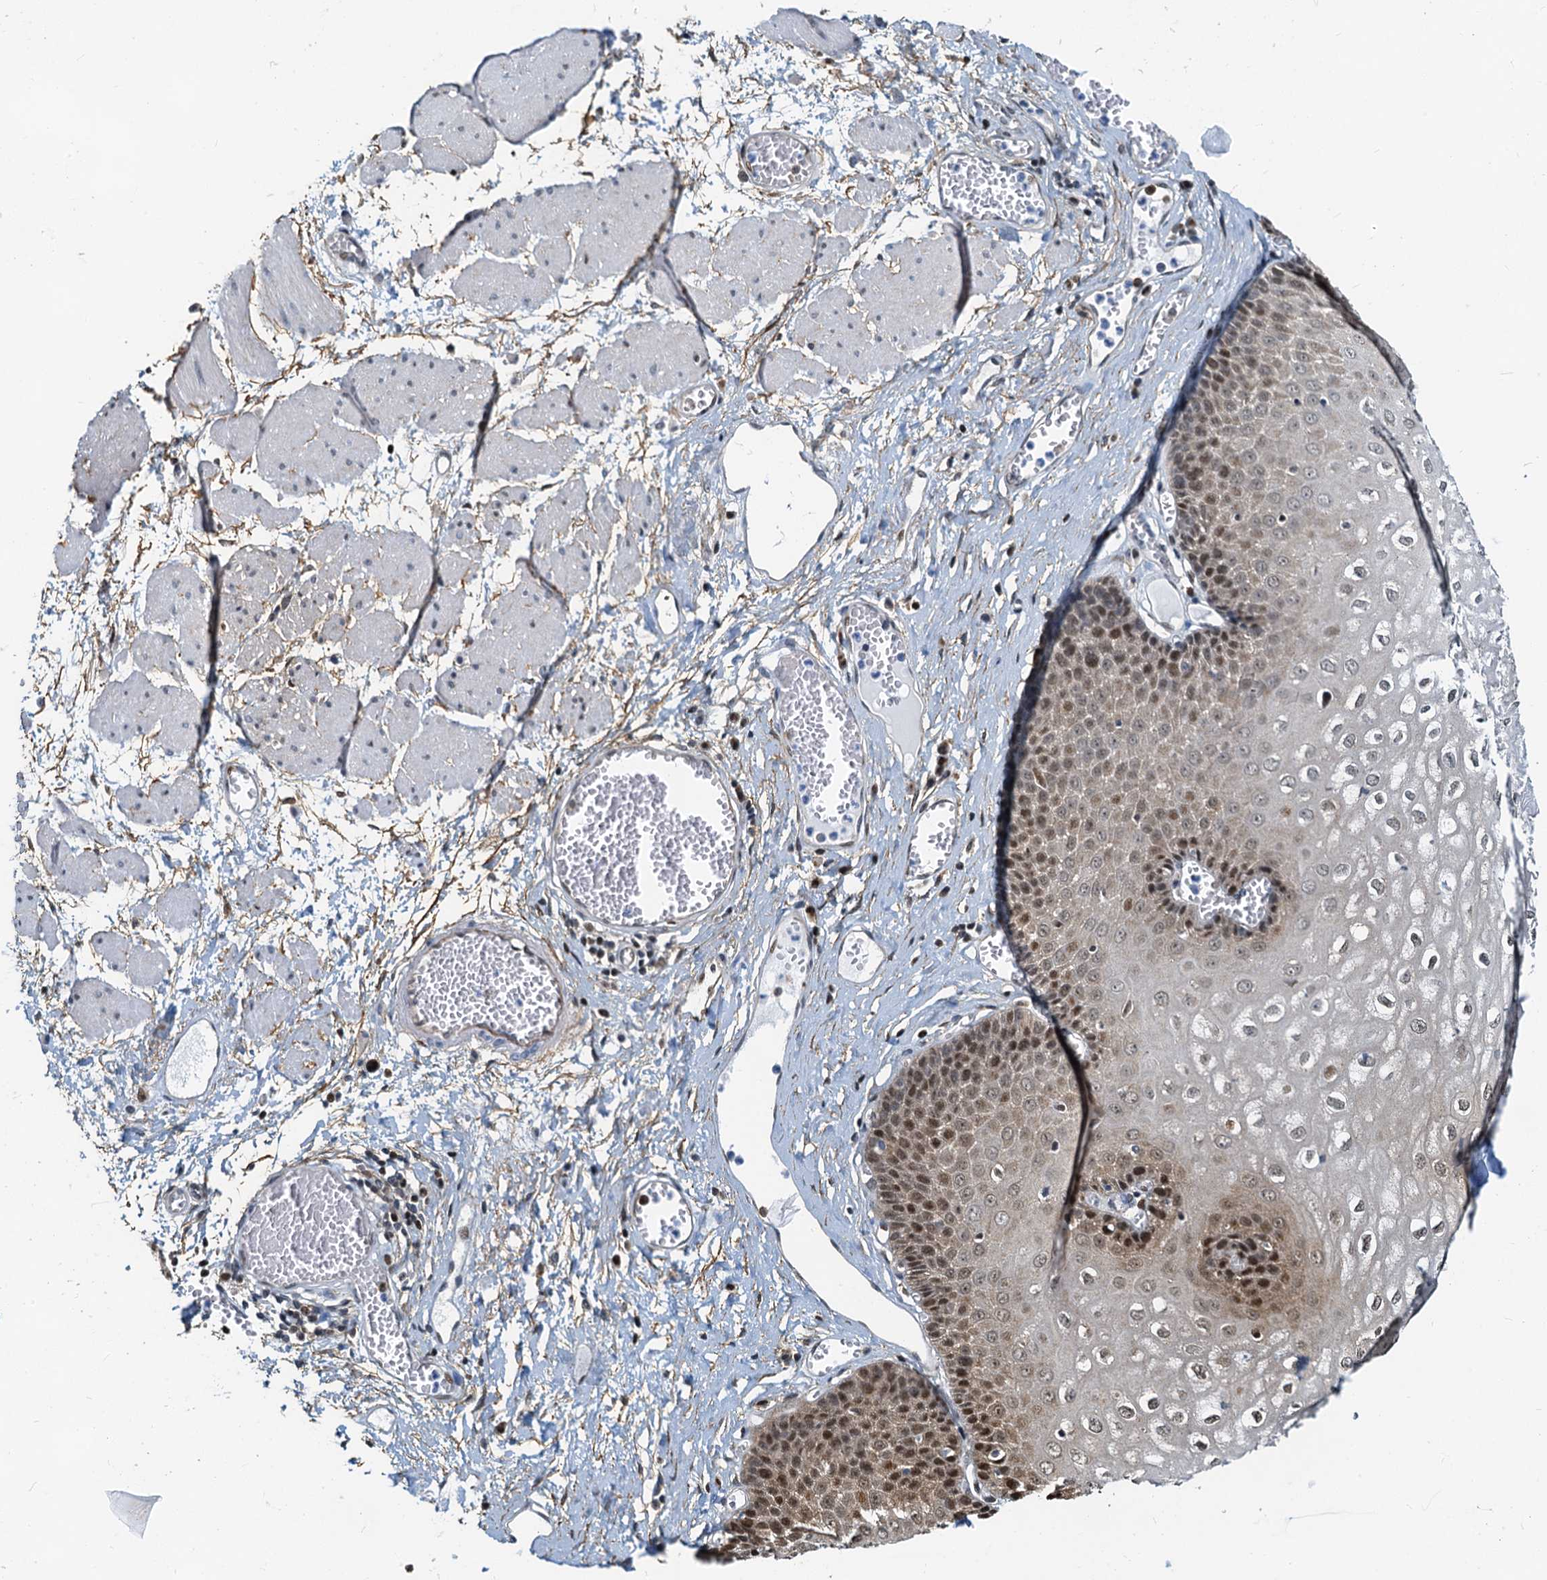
{"staining": {"intensity": "moderate", "quantity": "25%-75%", "location": "cytoplasmic/membranous,nuclear"}, "tissue": "esophagus", "cell_type": "Squamous epithelial cells", "image_type": "normal", "snomed": [{"axis": "morphology", "description": "Normal tissue, NOS"}, {"axis": "topography", "description": "Esophagus"}], "caption": "Protein staining shows moderate cytoplasmic/membranous,nuclear staining in approximately 25%-75% of squamous epithelial cells in normal esophagus.", "gene": "PTGES3", "patient": {"sex": "male", "age": 60}}